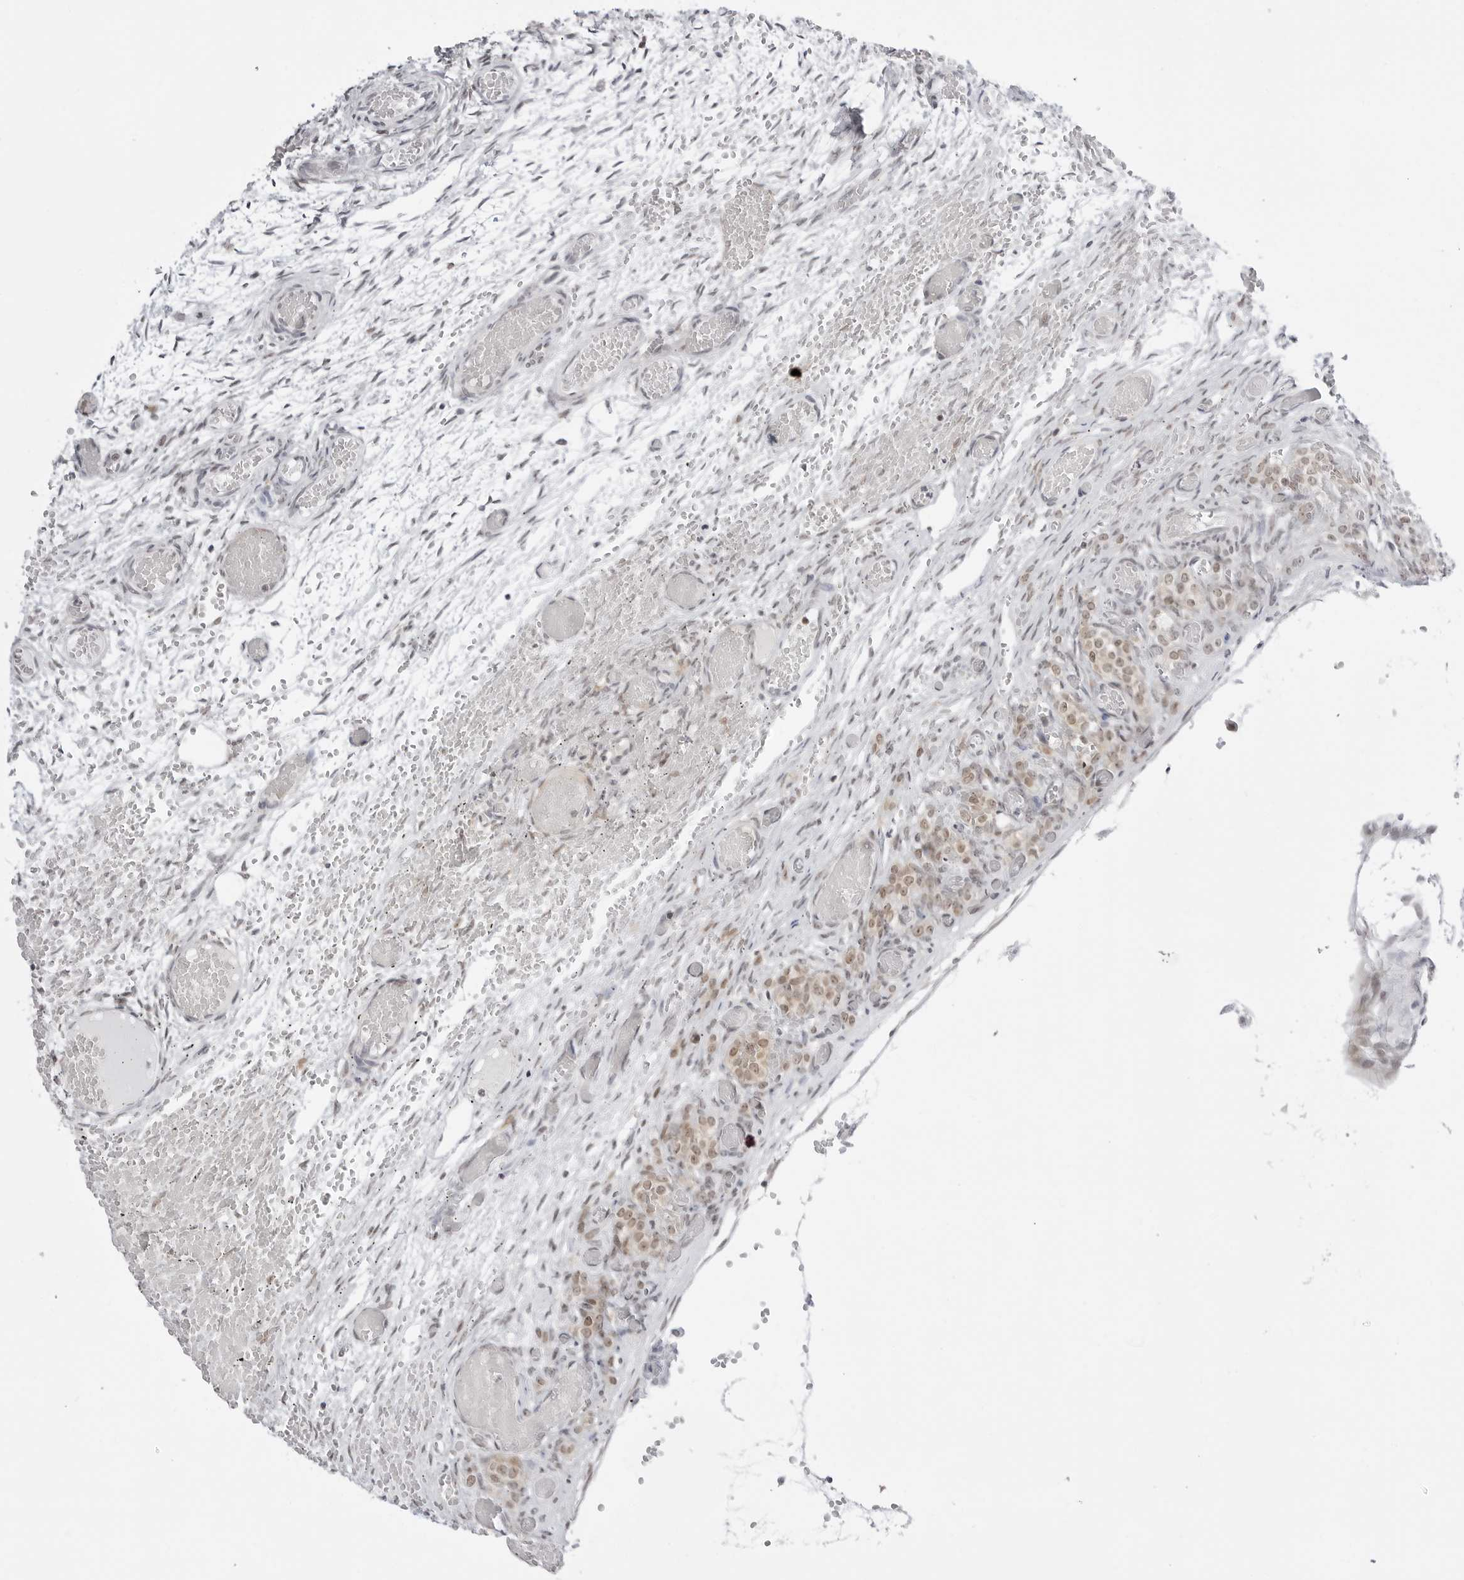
{"staining": {"intensity": "negative", "quantity": "none", "location": "none"}, "tissue": "ovary", "cell_type": "Ovarian stroma cells", "image_type": "normal", "snomed": [{"axis": "morphology", "description": "Adenocarcinoma, NOS"}, {"axis": "topography", "description": "Endometrium"}], "caption": "High magnification brightfield microscopy of benign ovary stained with DAB (3,3'-diaminobenzidine) (brown) and counterstained with hematoxylin (blue): ovarian stroma cells show no significant expression.", "gene": "PPP2R5C", "patient": {"sex": "female", "age": 32}}